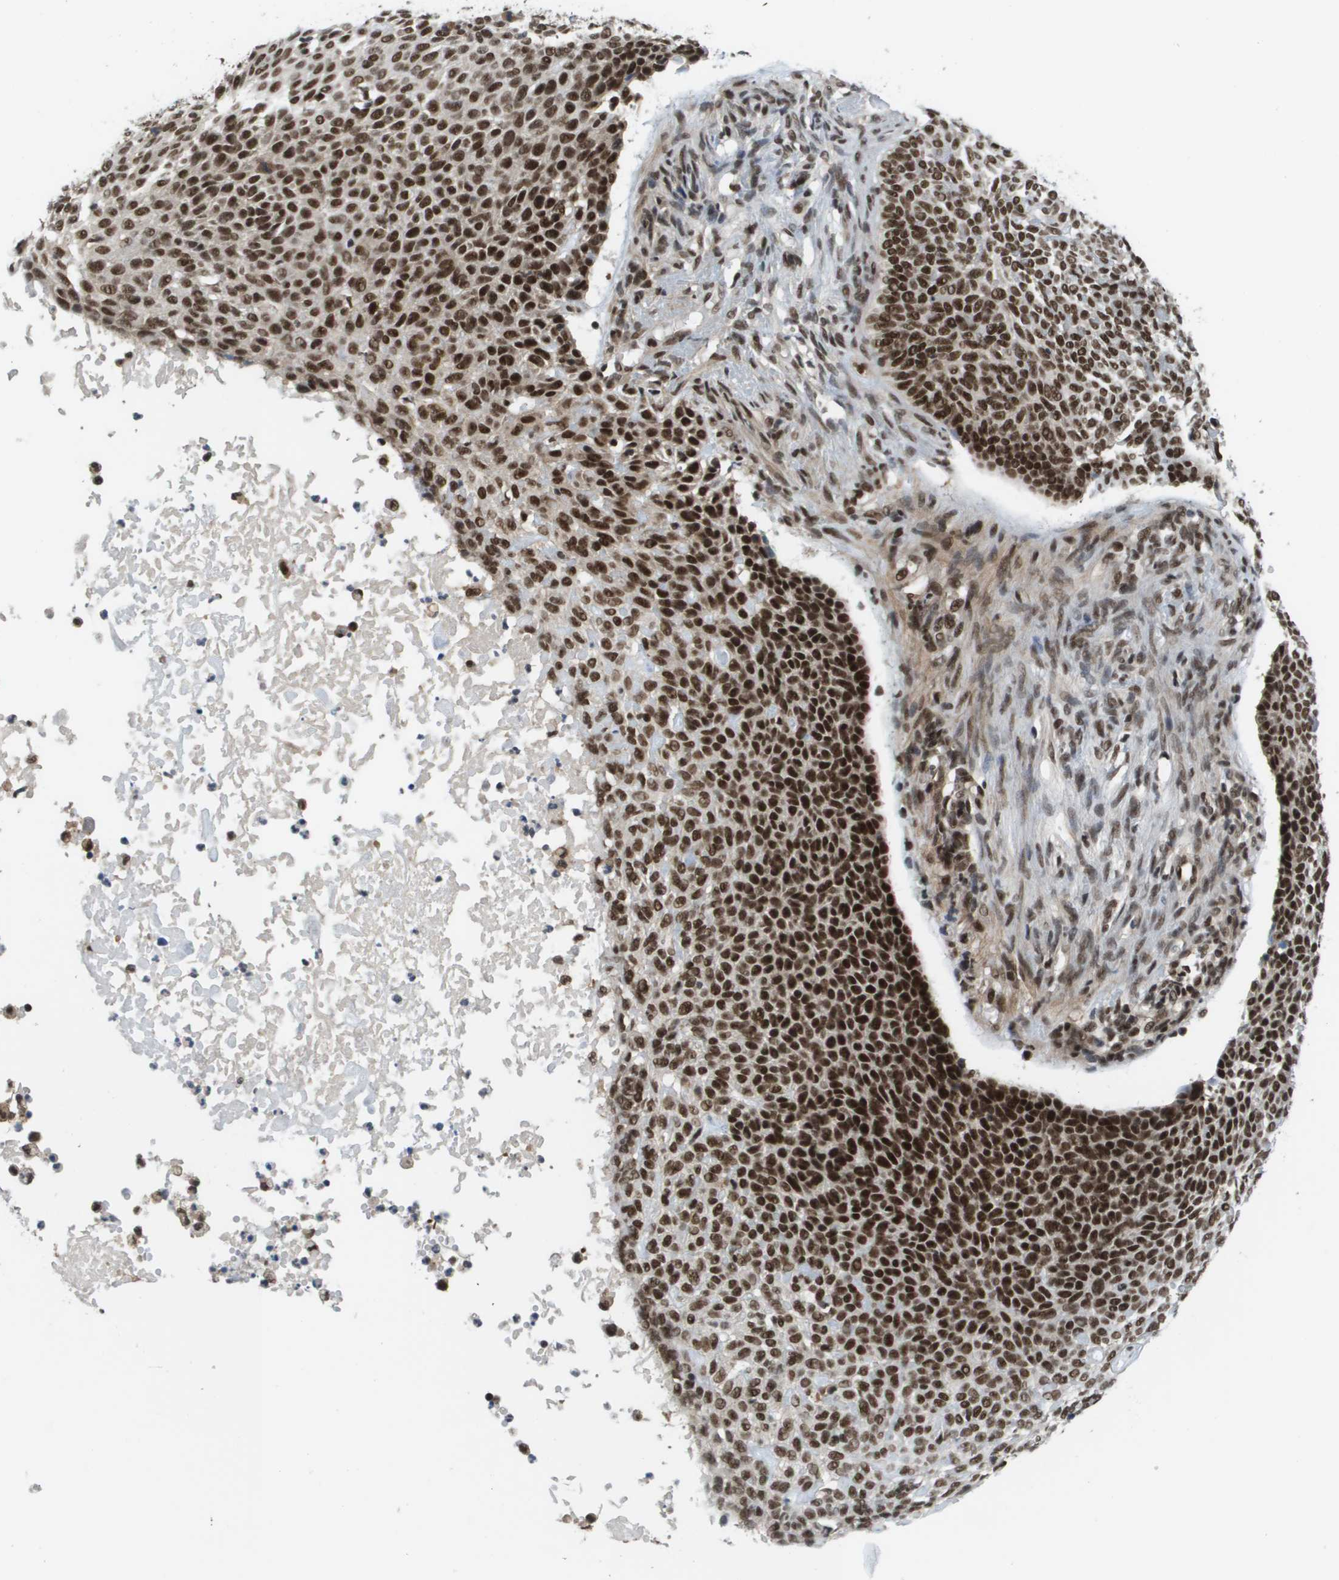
{"staining": {"intensity": "strong", "quantity": ">75%", "location": "nuclear"}, "tissue": "skin cancer", "cell_type": "Tumor cells", "image_type": "cancer", "snomed": [{"axis": "morphology", "description": "Normal tissue, NOS"}, {"axis": "morphology", "description": "Basal cell carcinoma"}, {"axis": "topography", "description": "Skin"}], "caption": "Immunohistochemical staining of basal cell carcinoma (skin) demonstrates strong nuclear protein expression in about >75% of tumor cells.", "gene": "PRCC", "patient": {"sex": "male", "age": 87}}